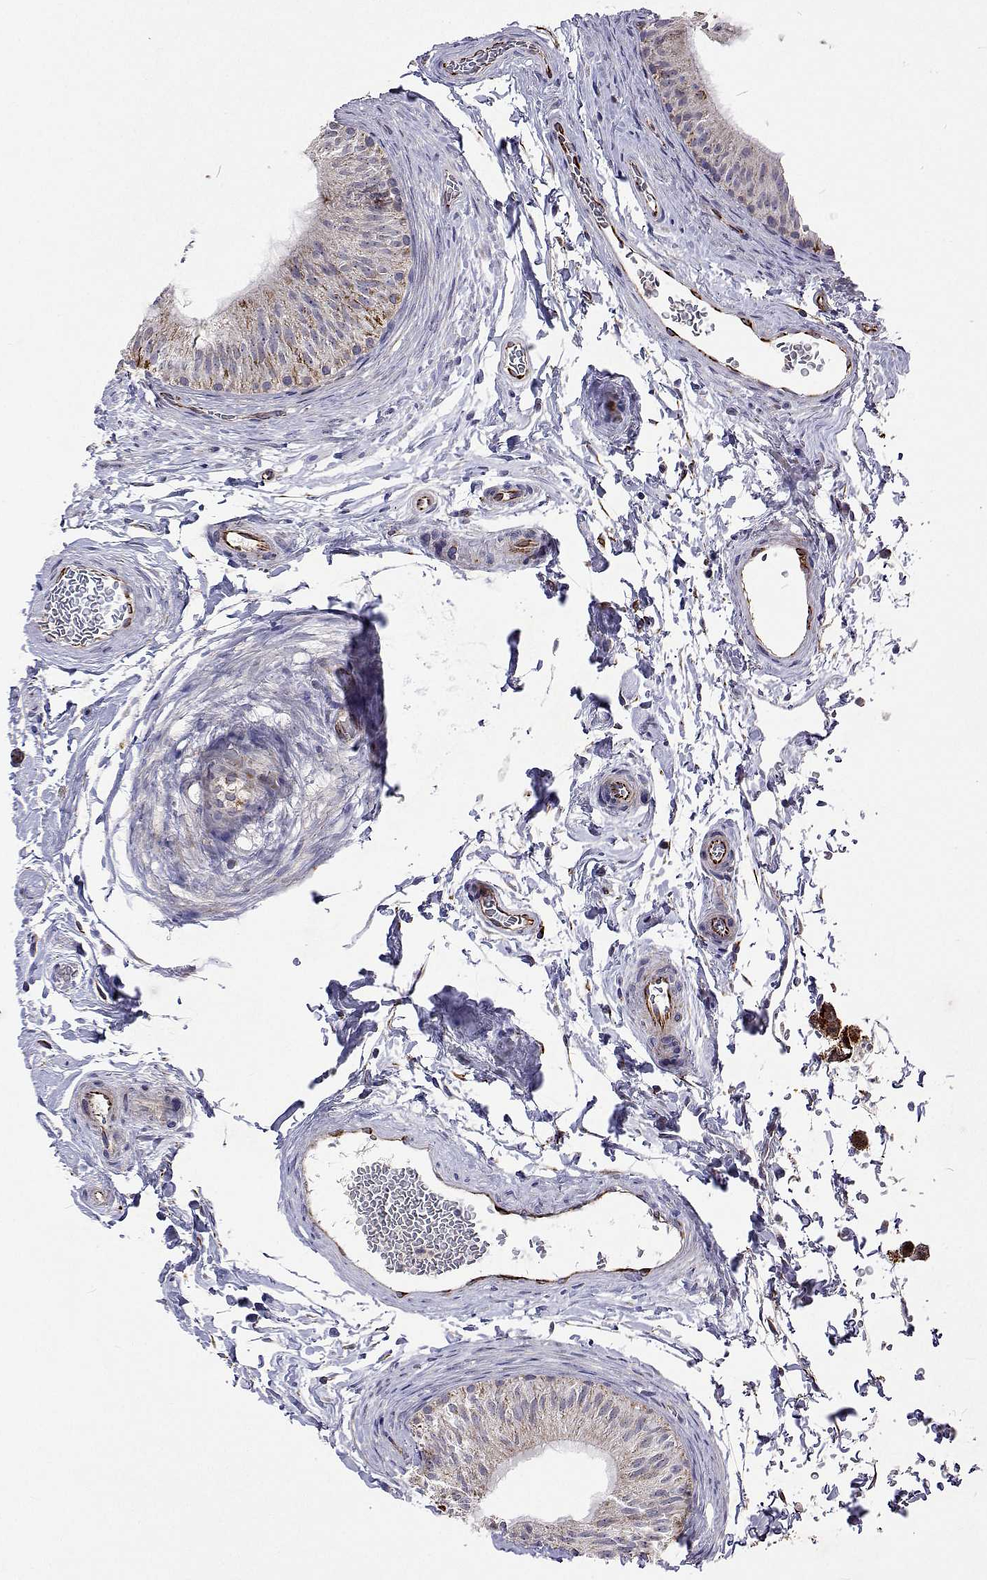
{"staining": {"intensity": "moderate", "quantity": "<25%", "location": "cytoplasmic/membranous"}, "tissue": "epididymis", "cell_type": "Glandular cells", "image_type": "normal", "snomed": [{"axis": "morphology", "description": "Normal tissue, NOS"}, {"axis": "topography", "description": "Epididymis, spermatic cord, NOS"}, {"axis": "topography", "description": "Epididymis"}], "caption": "This is an image of immunohistochemistry staining of normal epididymis, which shows moderate positivity in the cytoplasmic/membranous of glandular cells.", "gene": "DHTKD1", "patient": {"sex": "male", "age": 31}}